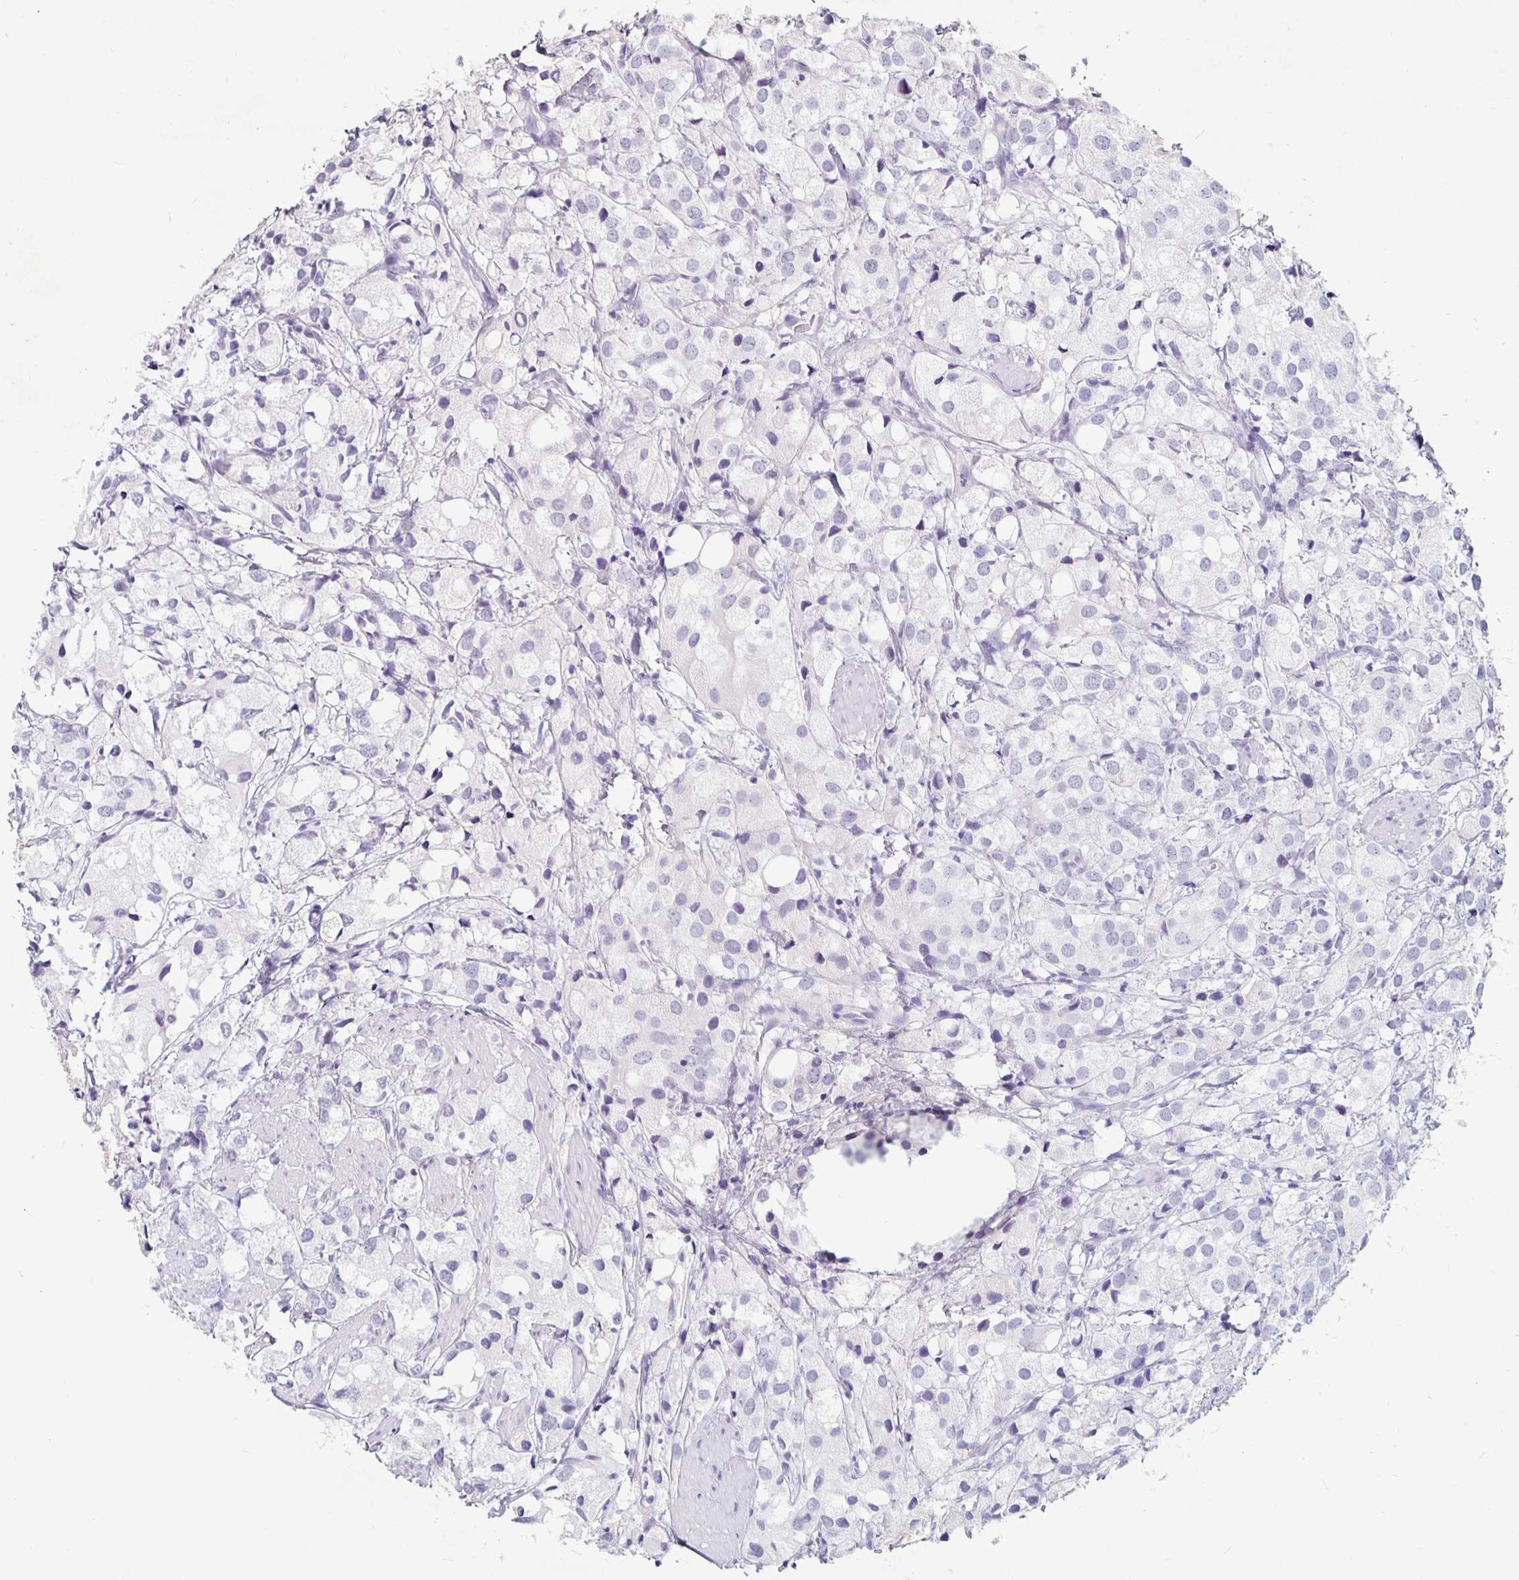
{"staining": {"intensity": "negative", "quantity": "none", "location": "none"}, "tissue": "prostate cancer", "cell_type": "Tumor cells", "image_type": "cancer", "snomed": [{"axis": "morphology", "description": "Adenocarcinoma, High grade"}, {"axis": "topography", "description": "Prostate"}], "caption": "An IHC photomicrograph of prostate high-grade adenocarcinoma is shown. There is no staining in tumor cells of prostate high-grade adenocarcinoma.", "gene": "KCNQ2", "patient": {"sex": "male", "age": 86}}